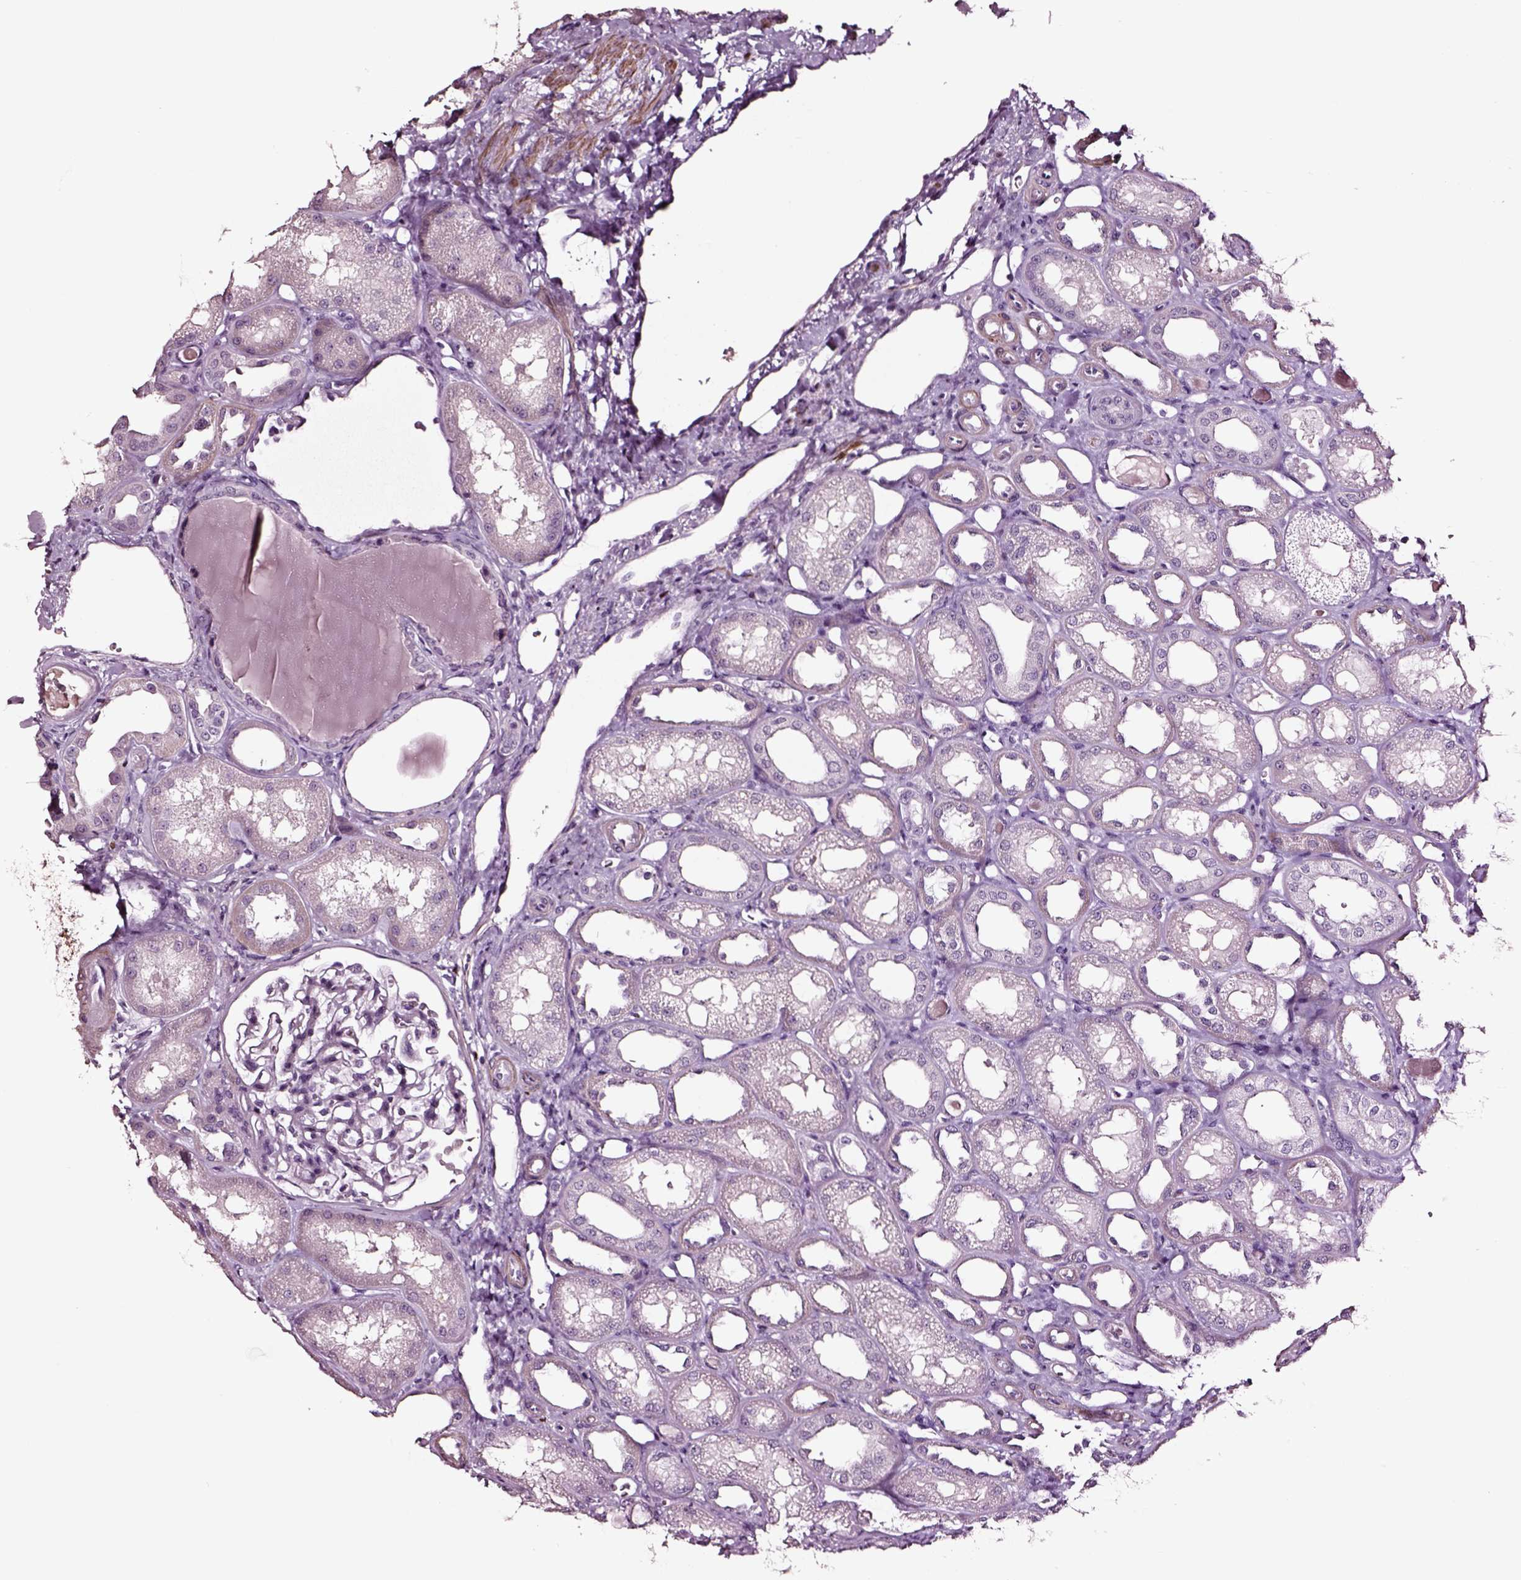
{"staining": {"intensity": "negative", "quantity": "none", "location": "none"}, "tissue": "kidney", "cell_type": "Cells in glomeruli", "image_type": "normal", "snomed": [{"axis": "morphology", "description": "Normal tissue, NOS"}, {"axis": "topography", "description": "Kidney"}], "caption": "Immunohistochemistry (IHC) micrograph of unremarkable human kidney stained for a protein (brown), which displays no expression in cells in glomeruli.", "gene": "SOX10", "patient": {"sex": "male", "age": 61}}